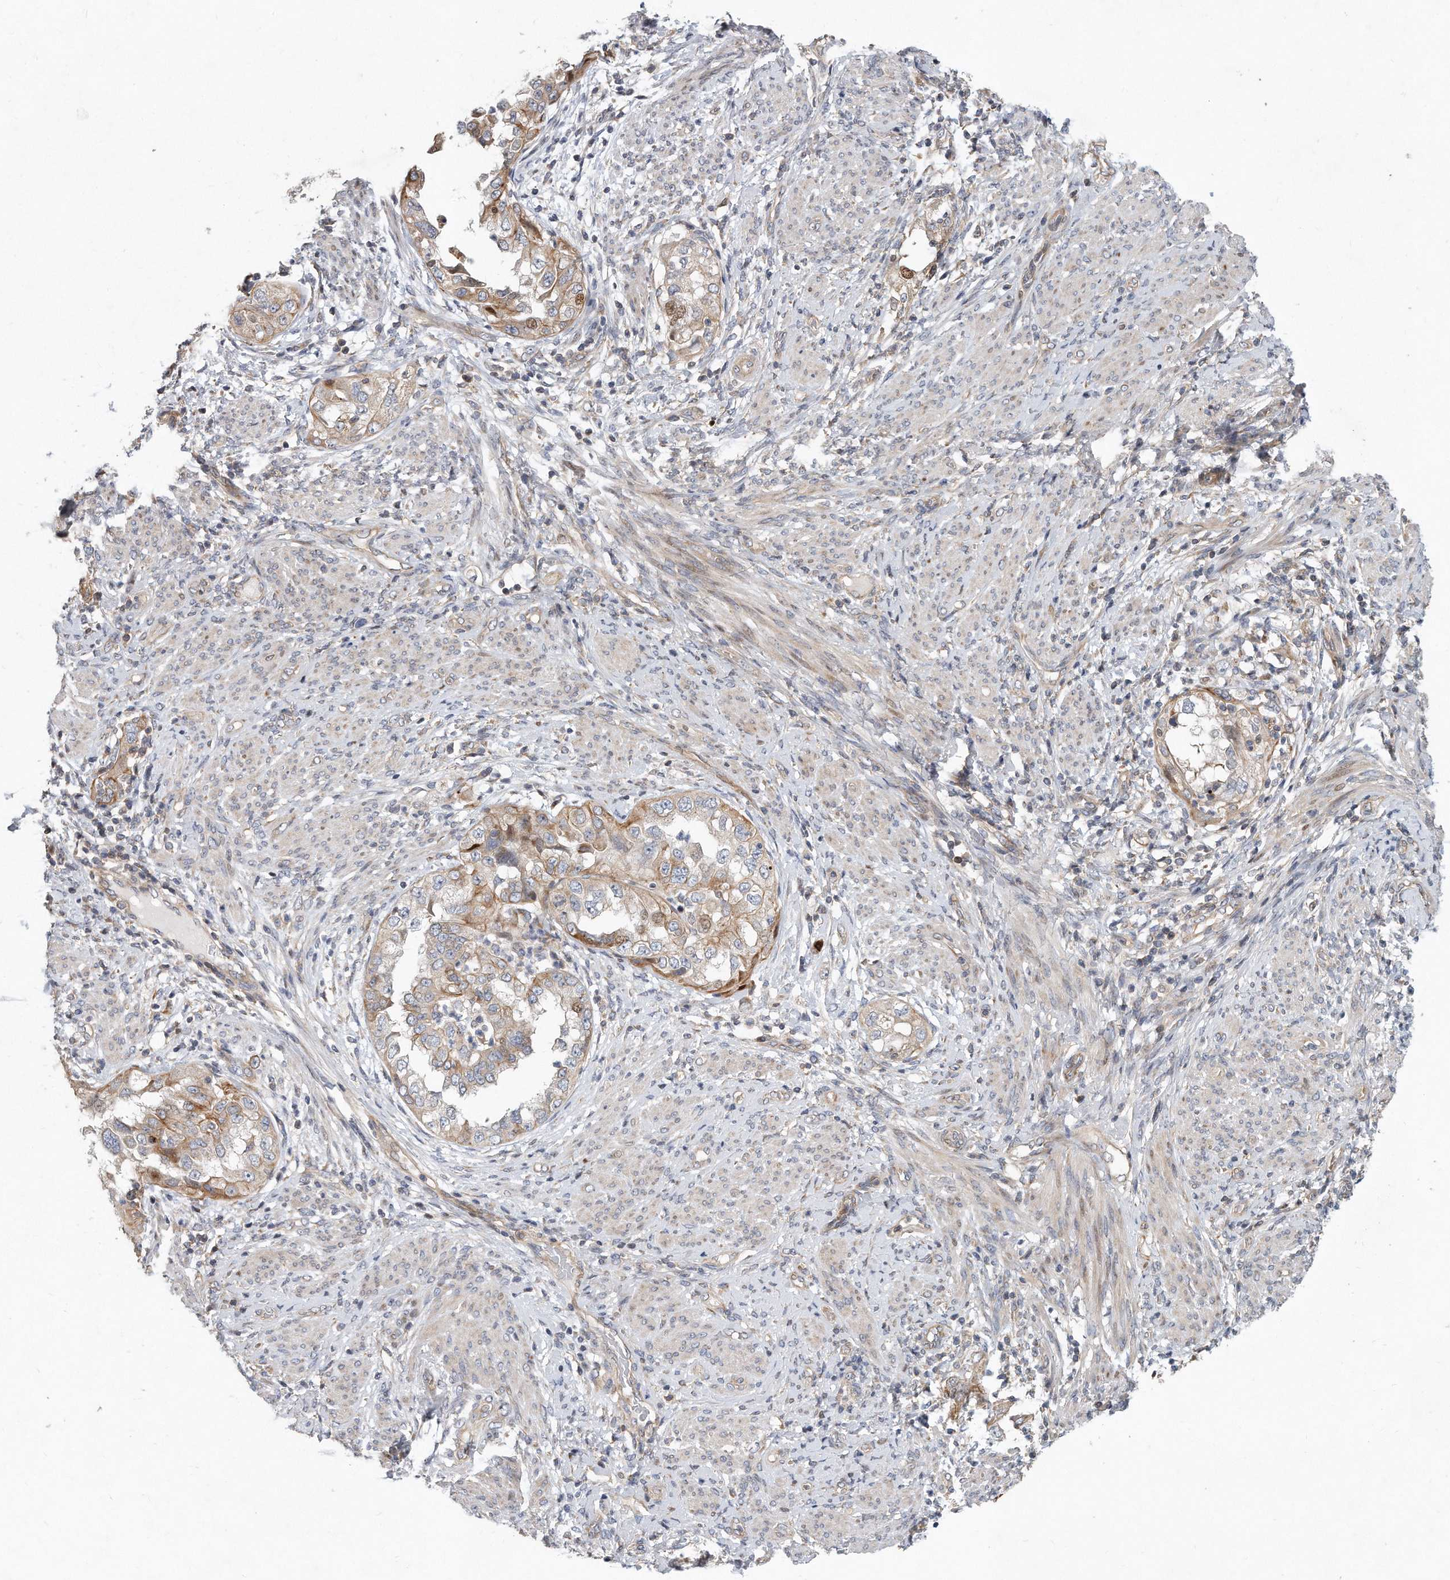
{"staining": {"intensity": "moderate", "quantity": "25%-75%", "location": "cytoplasmic/membranous,nuclear"}, "tissue": "endometrial cancer", "cell_type": "Tumor cells", "image_type": "cancer", "snomed": [{"axis": "morphology", "description": "Adenocarcinoma, NOS"}, {"axis": "topography", "description": "Endometrium"}], "caption": "Protein staining by immunohistochemistry (IHC) reveals moderate cytoplasmic/membranous and nuclear staining in about 25%-75% of tumor cells in endometrial cancer (adenocarcinoma).", "gene": "PCDH8", "patient": {"sex": "female", "age": 85}}